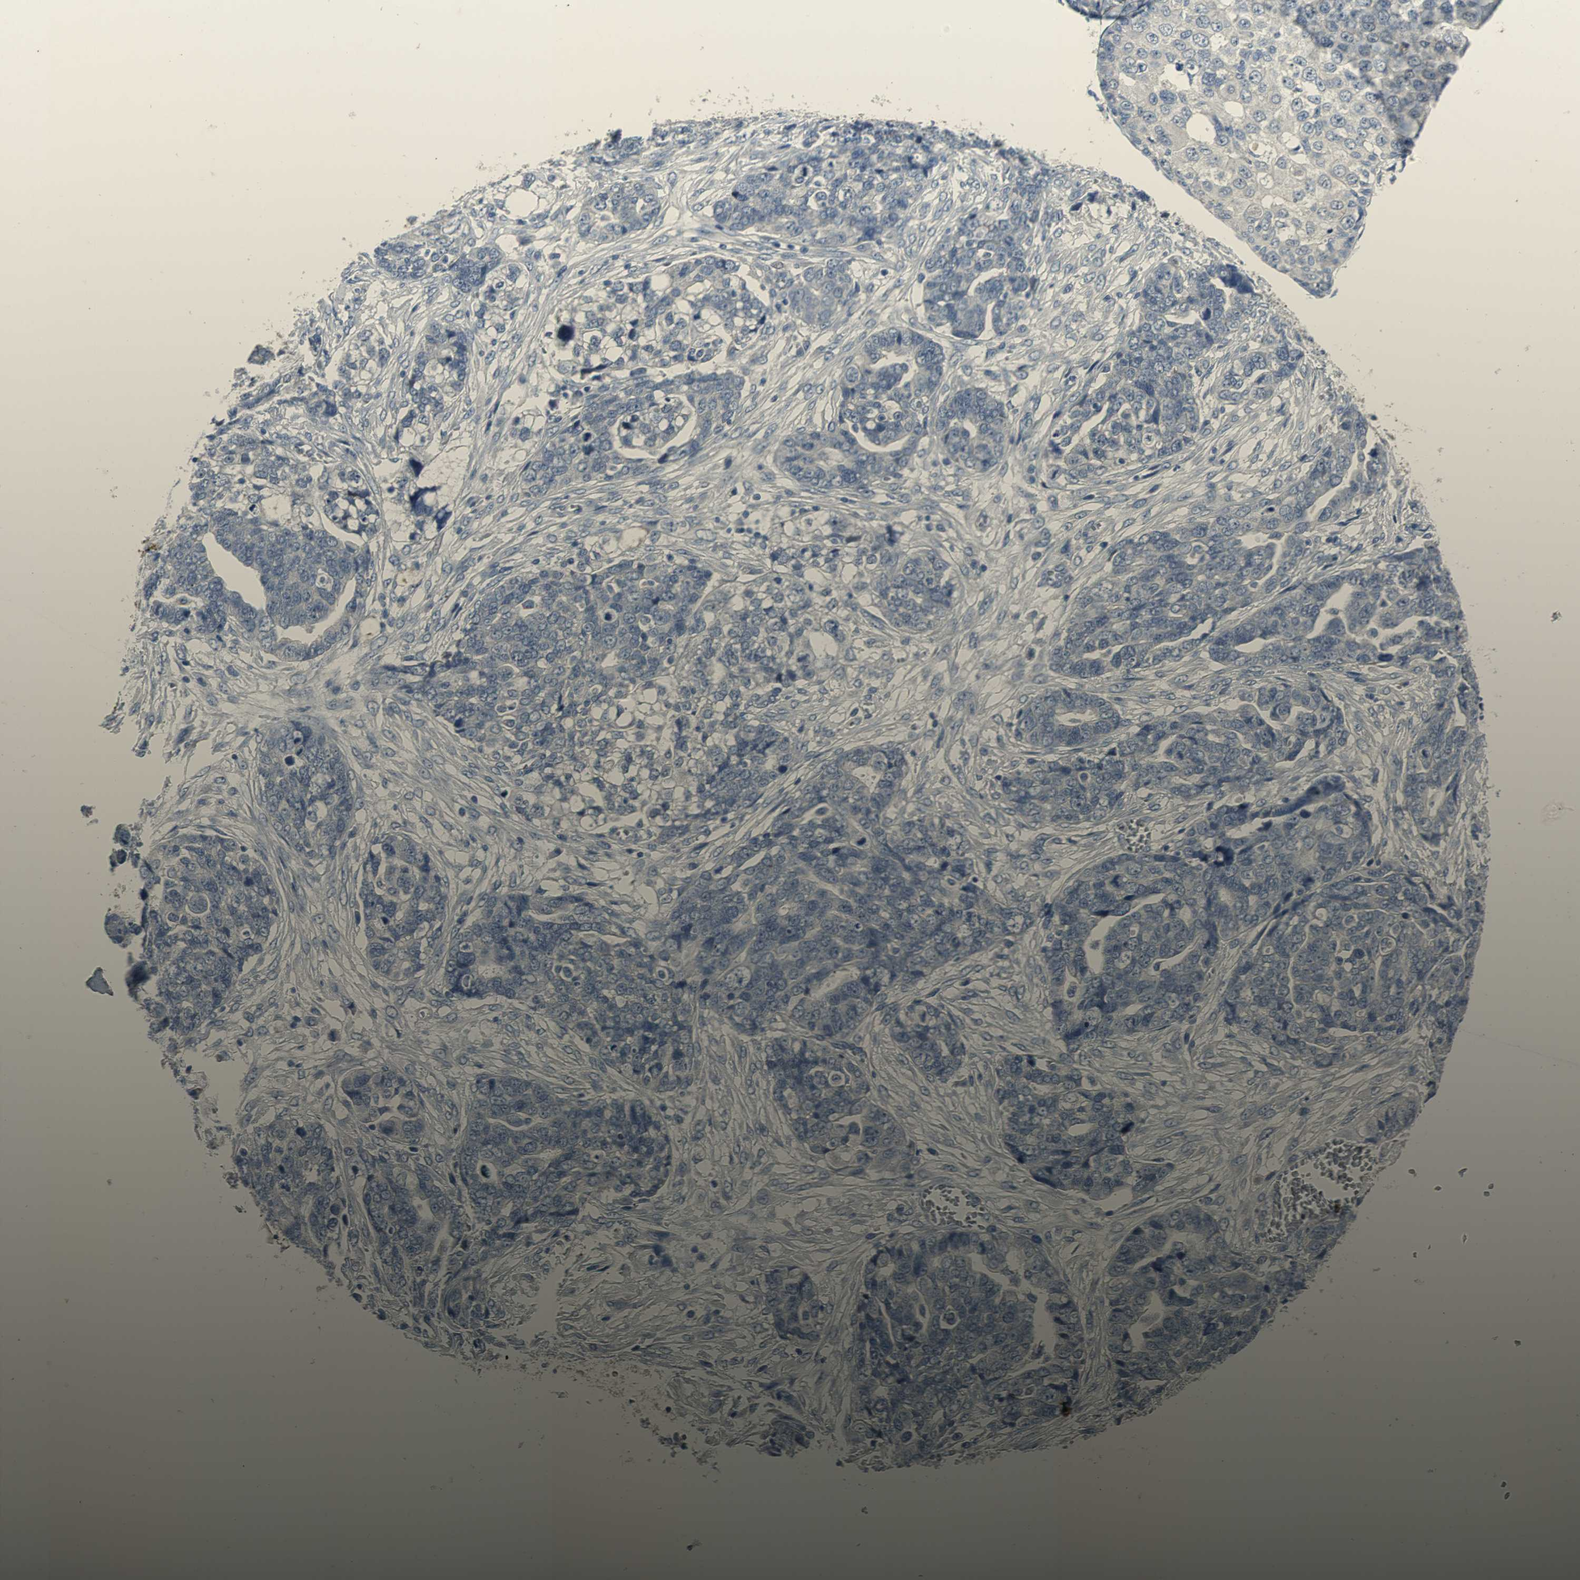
{"staining": {"intensity": "negative", "quantity": "none", "location": "none"}, "tissue": "ovarian cancer", "cell_type": "Tumor cells", "image_type": "cancer", "snomed": [{"axis": "morphology", "description": "Normal tissue, NOS"}, {"axis": "morphology", "description": "Cystadenocarcinoma, serous, NOS"}, {"axis": "topography", "description": "Fallopian tube"}, {"axis": "topography", "description": "Ovary"}], "caption": "Immunohistochemistry histopathology image of ovarian cancer stained for a protein (brown), which demonstrates no staining in tumor cells. (IHC, brightfield microscopy, high magnification).", "gene": "EFNB3", "patient": {"sex": "female", "age": 56}}